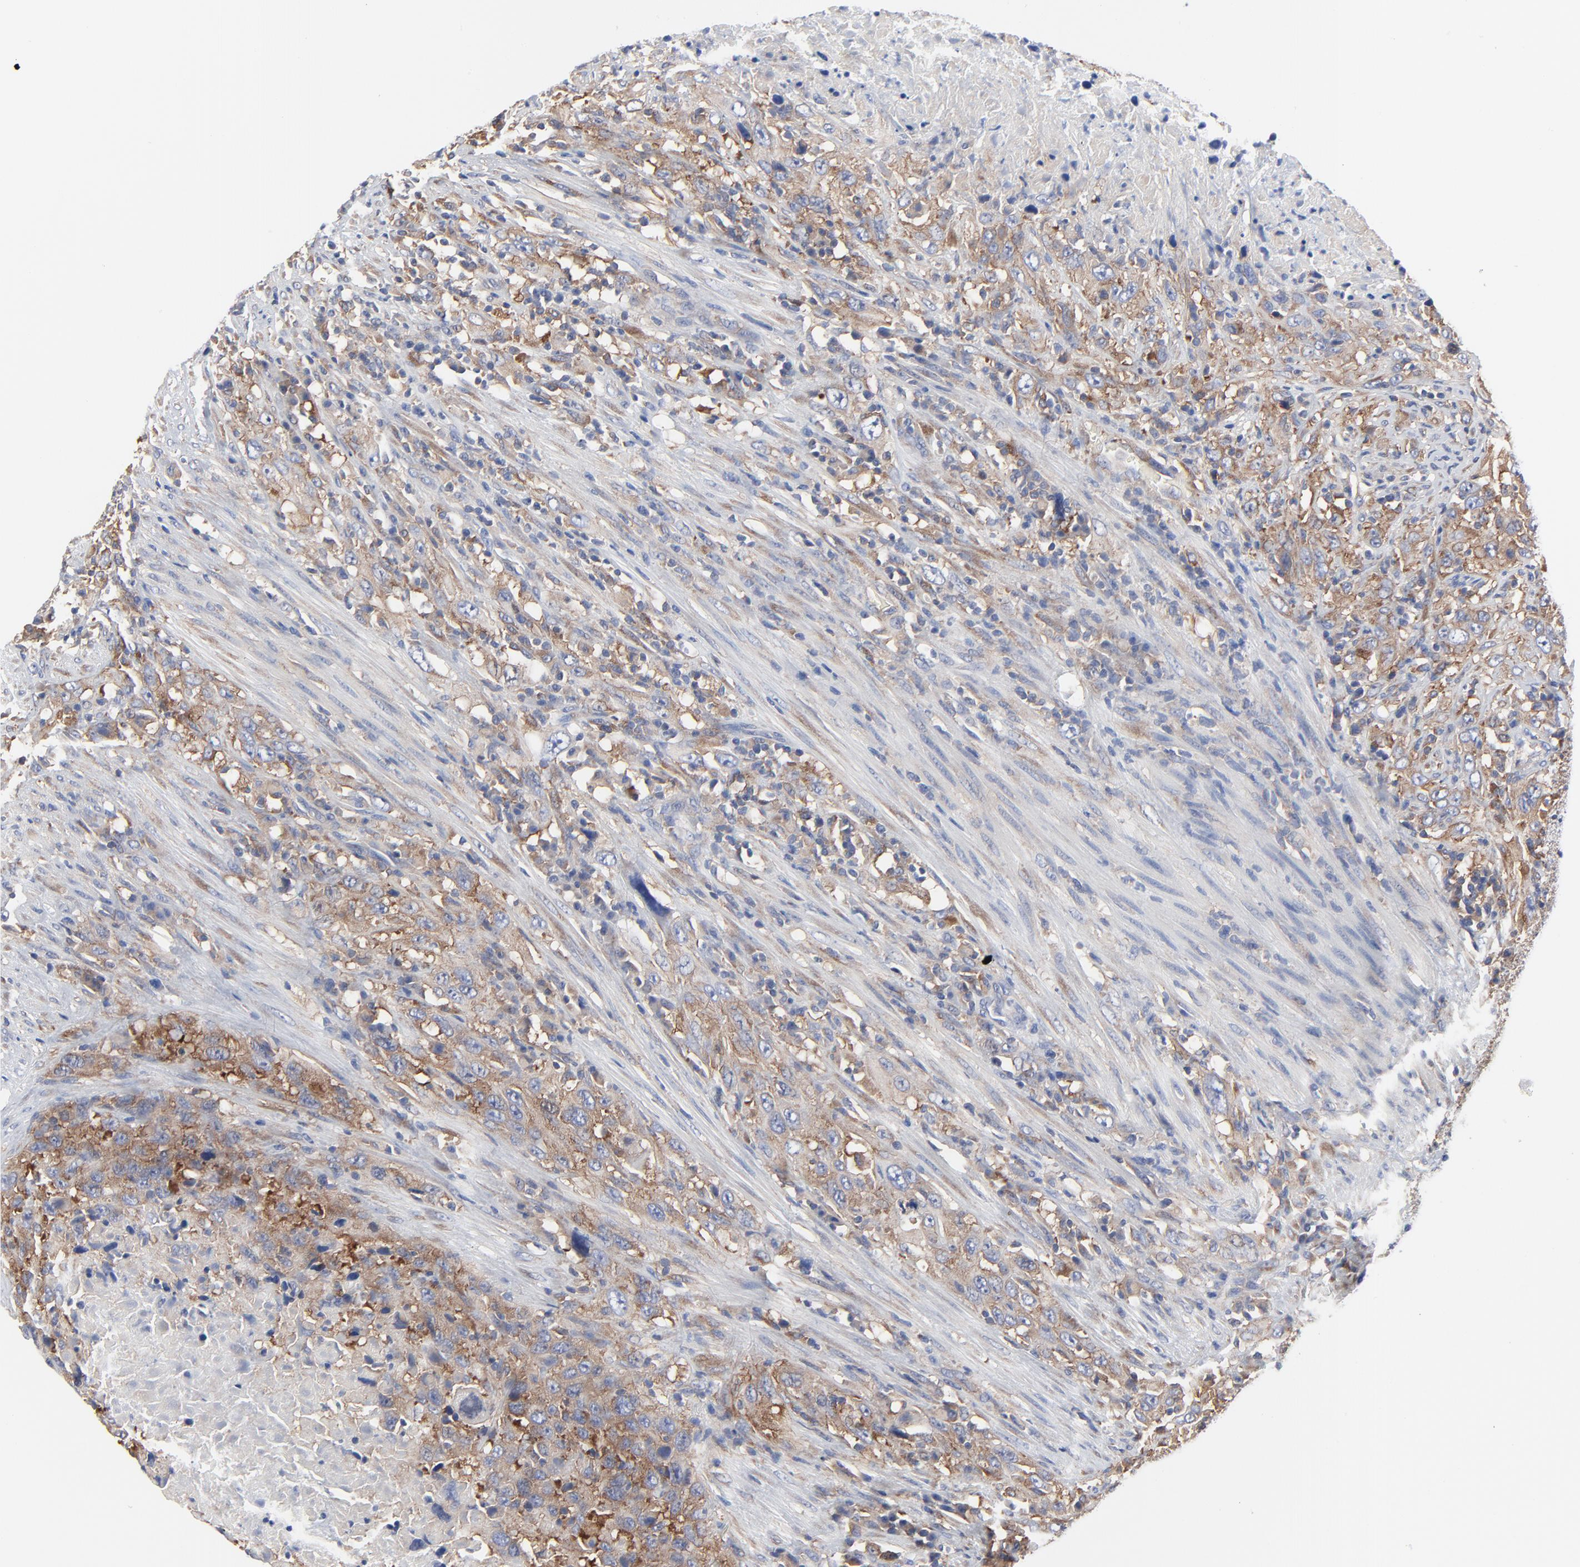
{"staining": {"intensity": "moderate", "quantity": "25%-75%", "location": "cytoplasmic/membranous"}, "tissue": "urothelial cancer", "cell_type": "Tumor cells", "image_type": "cancer", "snomed": [{"axis": "morphology", "description": "Urothelial carcinoma, High grade"}, {"axis": "topography", "description": "Urinary bladder"}], "caption": "Human urothelial cancer stained for a protein (brown) displays moderate cytoplasmic/membranous positive staining in approximately 25%-75% of tumor cells.", "gene": "STAT2", "patient": {"sex": "male", "age": 61}}